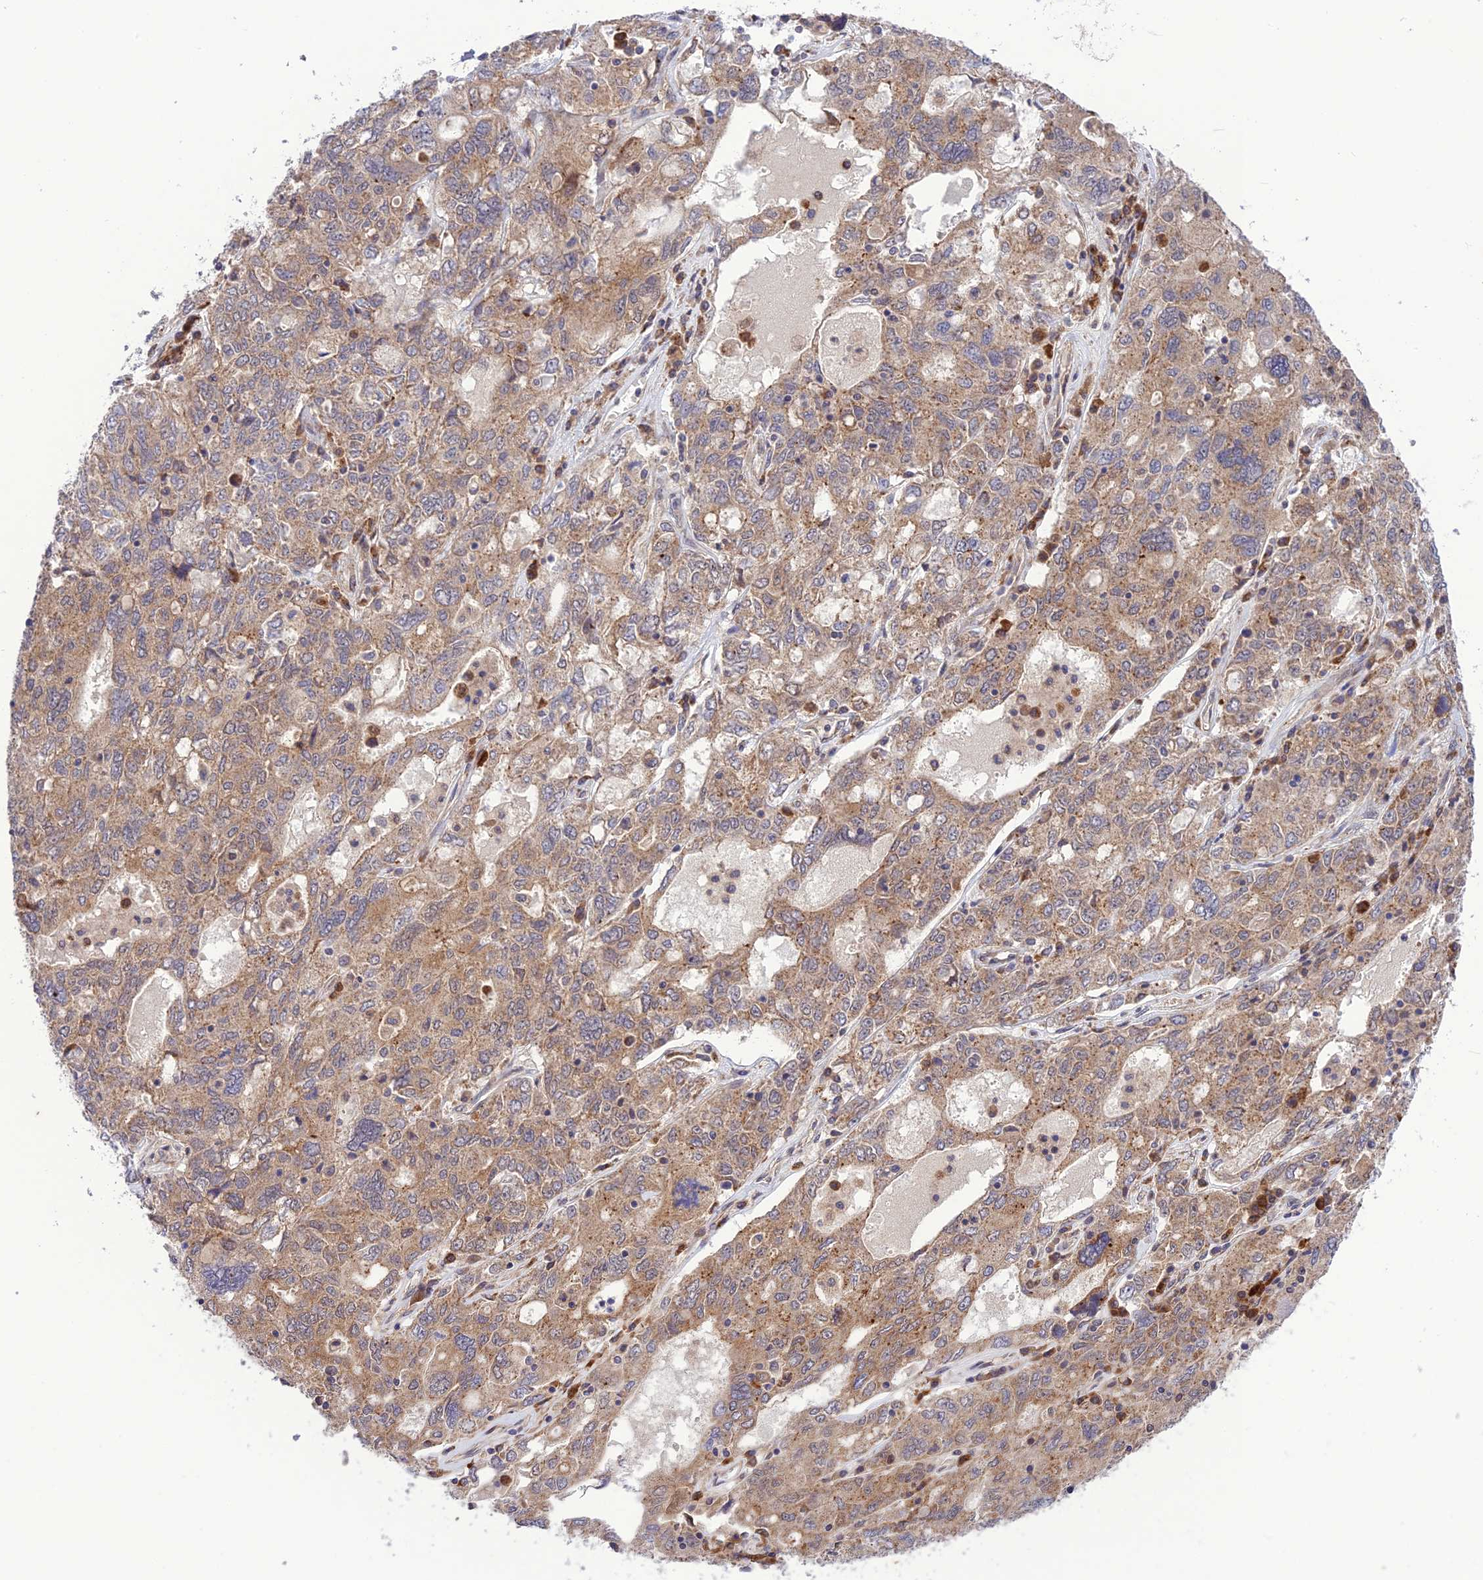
{"staining": {"intensity": "weak", "quantity": ">75%", "location": "cytoplasmic/membranous"}, "tissue": "ovarian cancer", "cell_type": "Tumor cells", "image_type": "cancer", "snomed": [{"axis": "morphology", "description": "Carcinoma, endometroid"}, {"axis": "topography", "description": "Ovary"}], "caption": "This image exhibits ovarian cancer (endometroid carcinoma) stained with IHC to label a protein in brown. The cytoplasmic/membranous of tumor cells show weak positivity for the protein. Nuclei are counter-stained blue.", "gene": "UROS", "patient": {"sex": "female", "age": 62}}